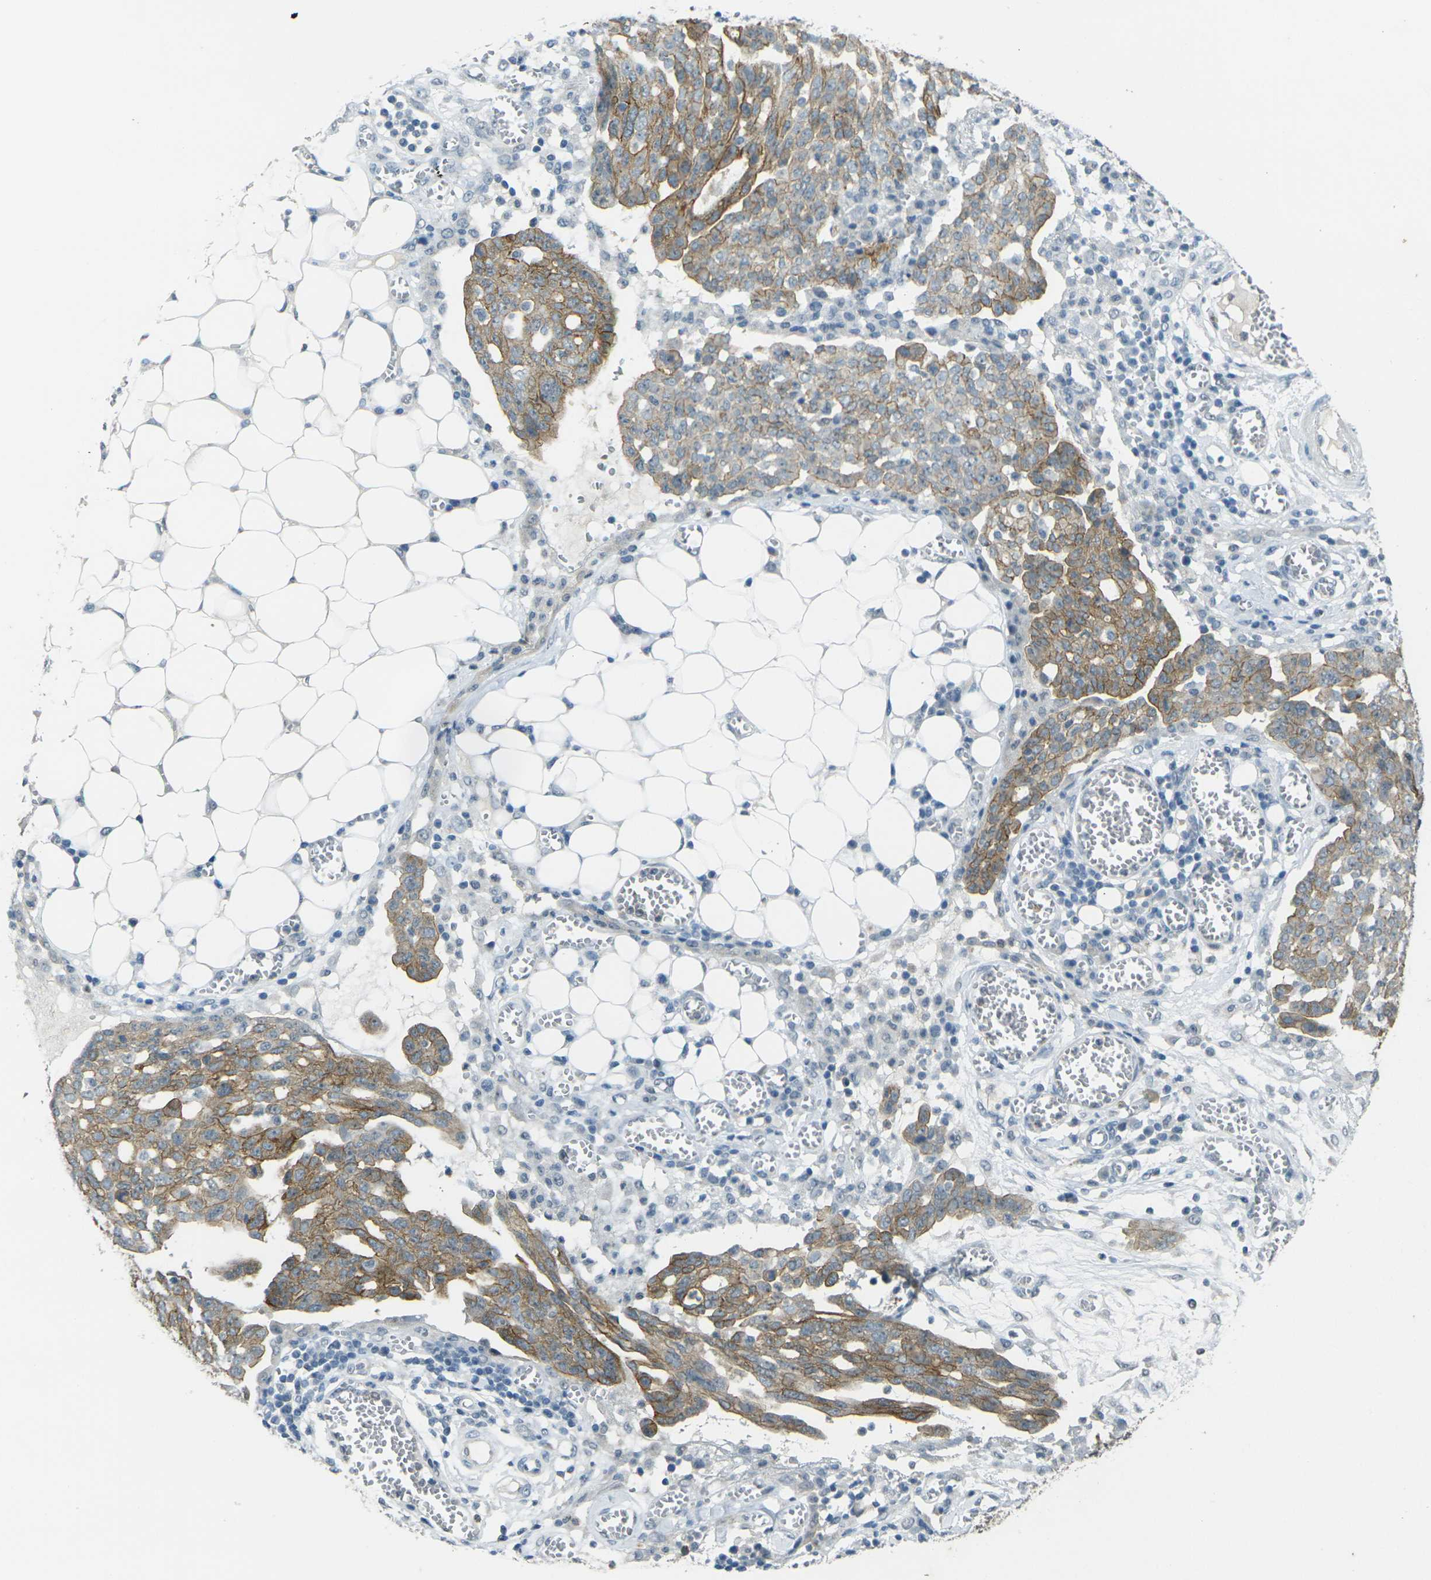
{"staining": {"intensity": "moderate", "quantity": ">75%", "location": "cytoplasmic/membranous"}, "tissue": "ovarian cancer", "cell_type": "Tumor cells", "image_type": "cancer", "snomed": [{"axis": "morphology", "description": "Cystadenocarcinoma, serous, NOS"}, {"axis": "topography", "description": "Soft tissue"}, {"axis": "topography", "description": "Ovary"}], "caption": "An image of human ovarian cancer (serous cystadenocarcinoma) stained for a protein reveals moderate cytoplasmic/membranous brown staining in tumor cells. The protein is shown in brown color, while the nuclei are stained blue.", "gene": "SPTBN2", "patient": {"sex": "female", "age": 57}}